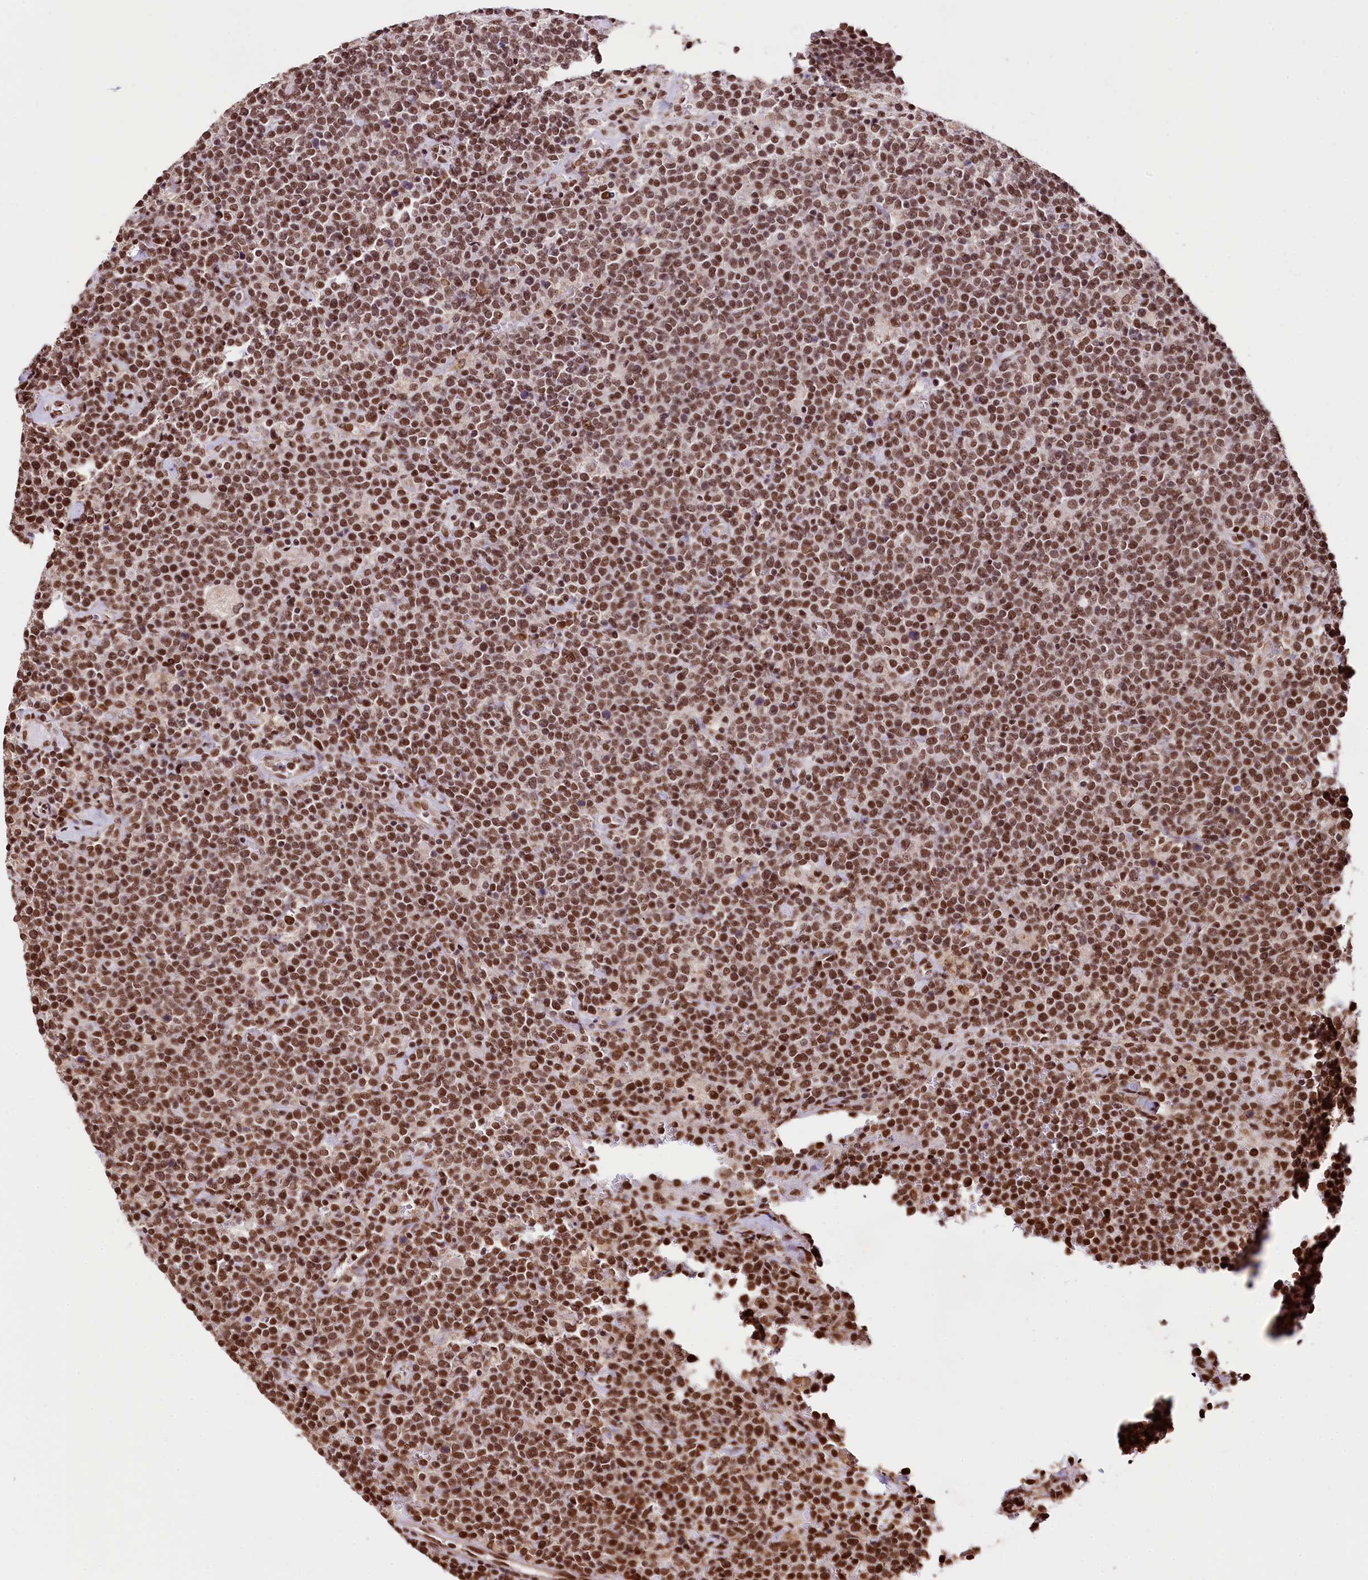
{"staining": {"intensity": "moderate", "quantity": ">75%", "location": "nuclear"}, "tissue": "lymphoma", "cell_type": "Tumor cells", "image_type": "cancer", "snomed": [{"axis": "morphology", "description": "Malignant lymphoma, non-Hodgkin's type, High grade"}, {"axis": "topography", "description": "Lymph node"}], "caption": "DAB immunohistochemical staining of lymphoma reveals moderate nuclear protein staining in about >75% of tumor cells.", "gene": "PDS5B", "patient": {"sex": "male", "age": 61}}